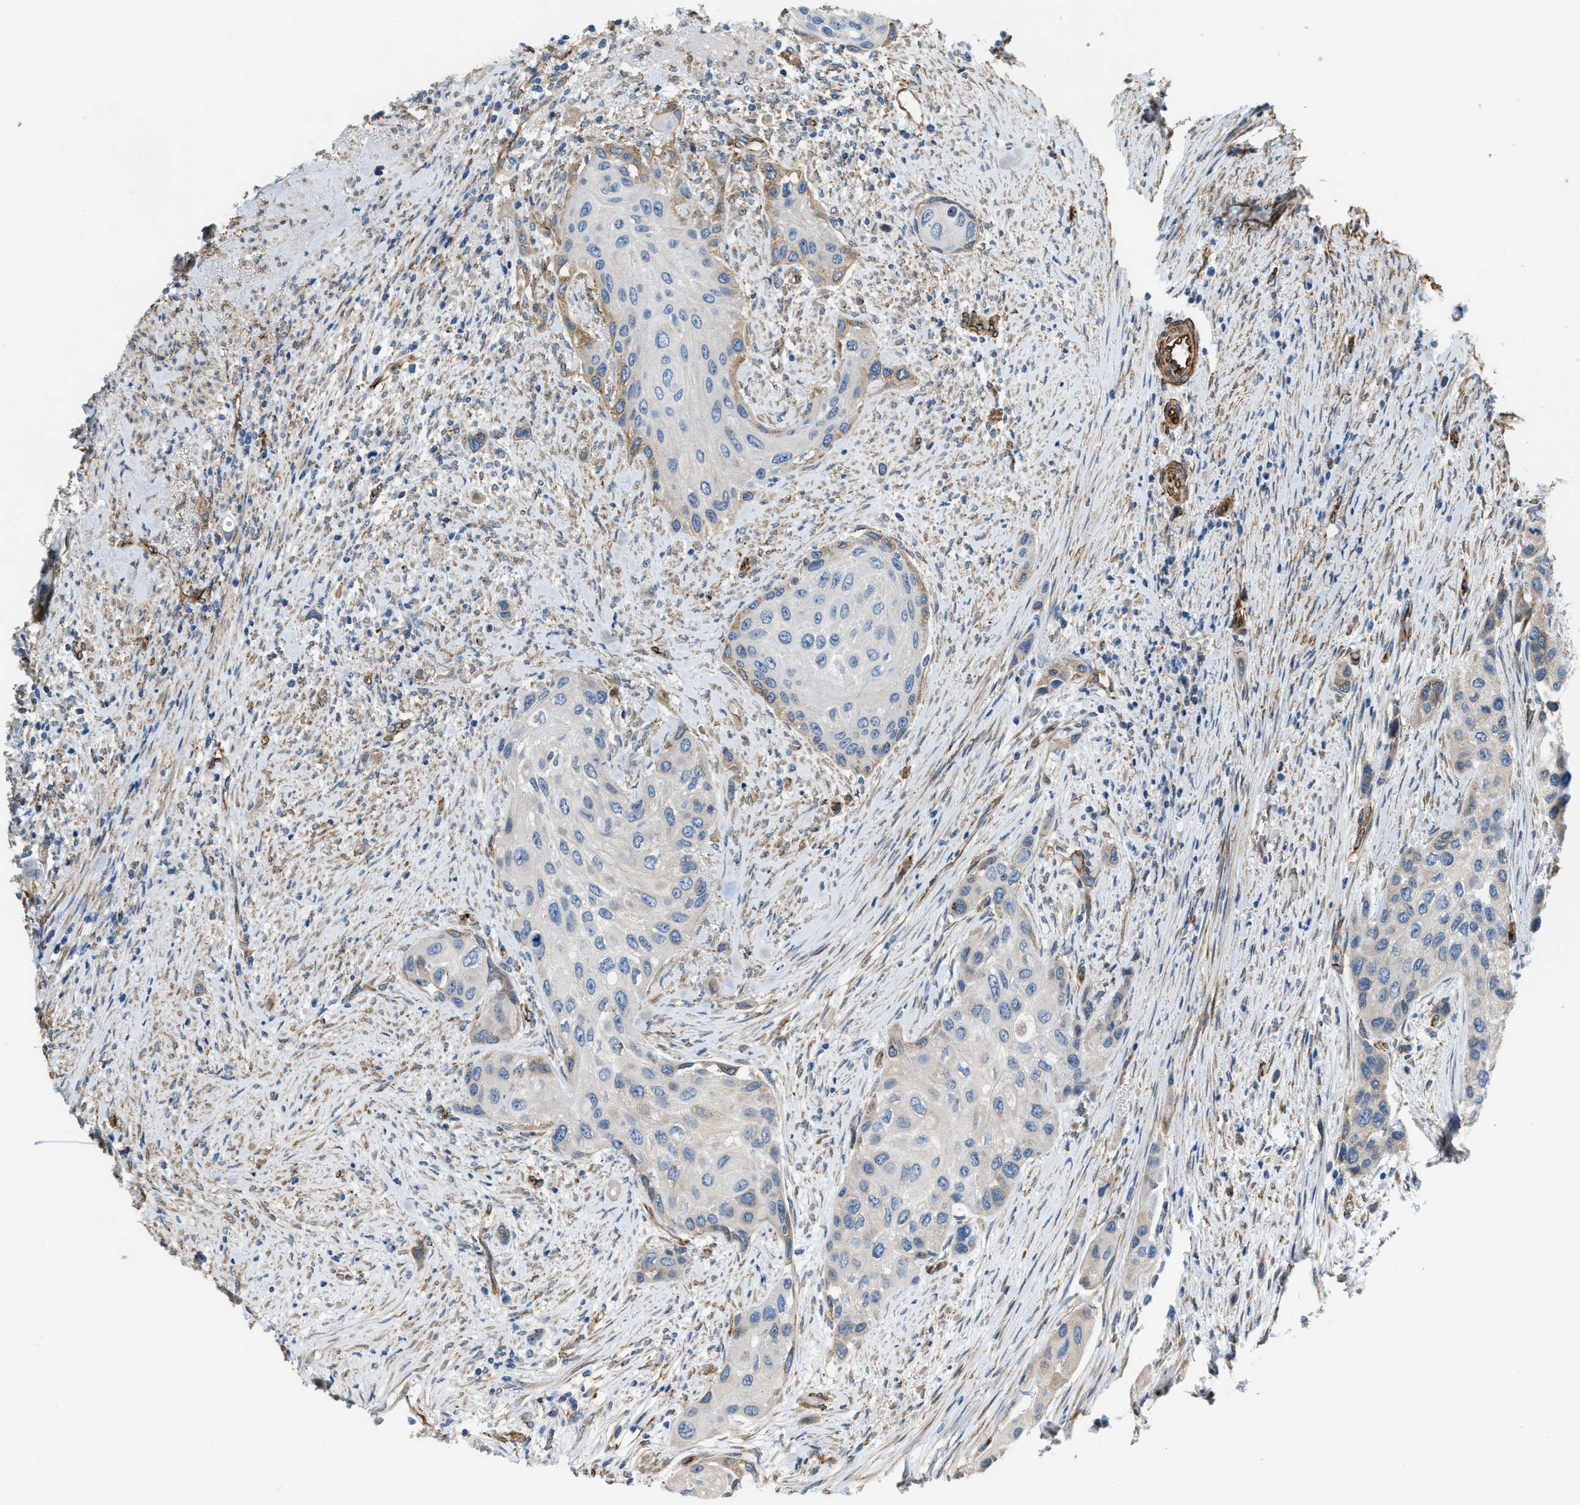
{"staining": {"intensity": "moderate", "quantity": "<25%", "location": "cytoplasmic/membranous"}, "tissue": "urothelial cancer", "cell_type": "Tumor cells", "image_type": "cancer", "snomed": [{"axis": "morphology", "description": "Urothelial carcinoma, High grade"}, {"axis": "topography", "description": "Urinary bladder"}], "caption": "Brown immunohistochemical staining in human urothelial cancer exhibits moderate cytoplasmic/membranous staining in about <25% of tumor cells.", "gene": "TMEM43", "patient": {"sex": "female", "age": 56}}